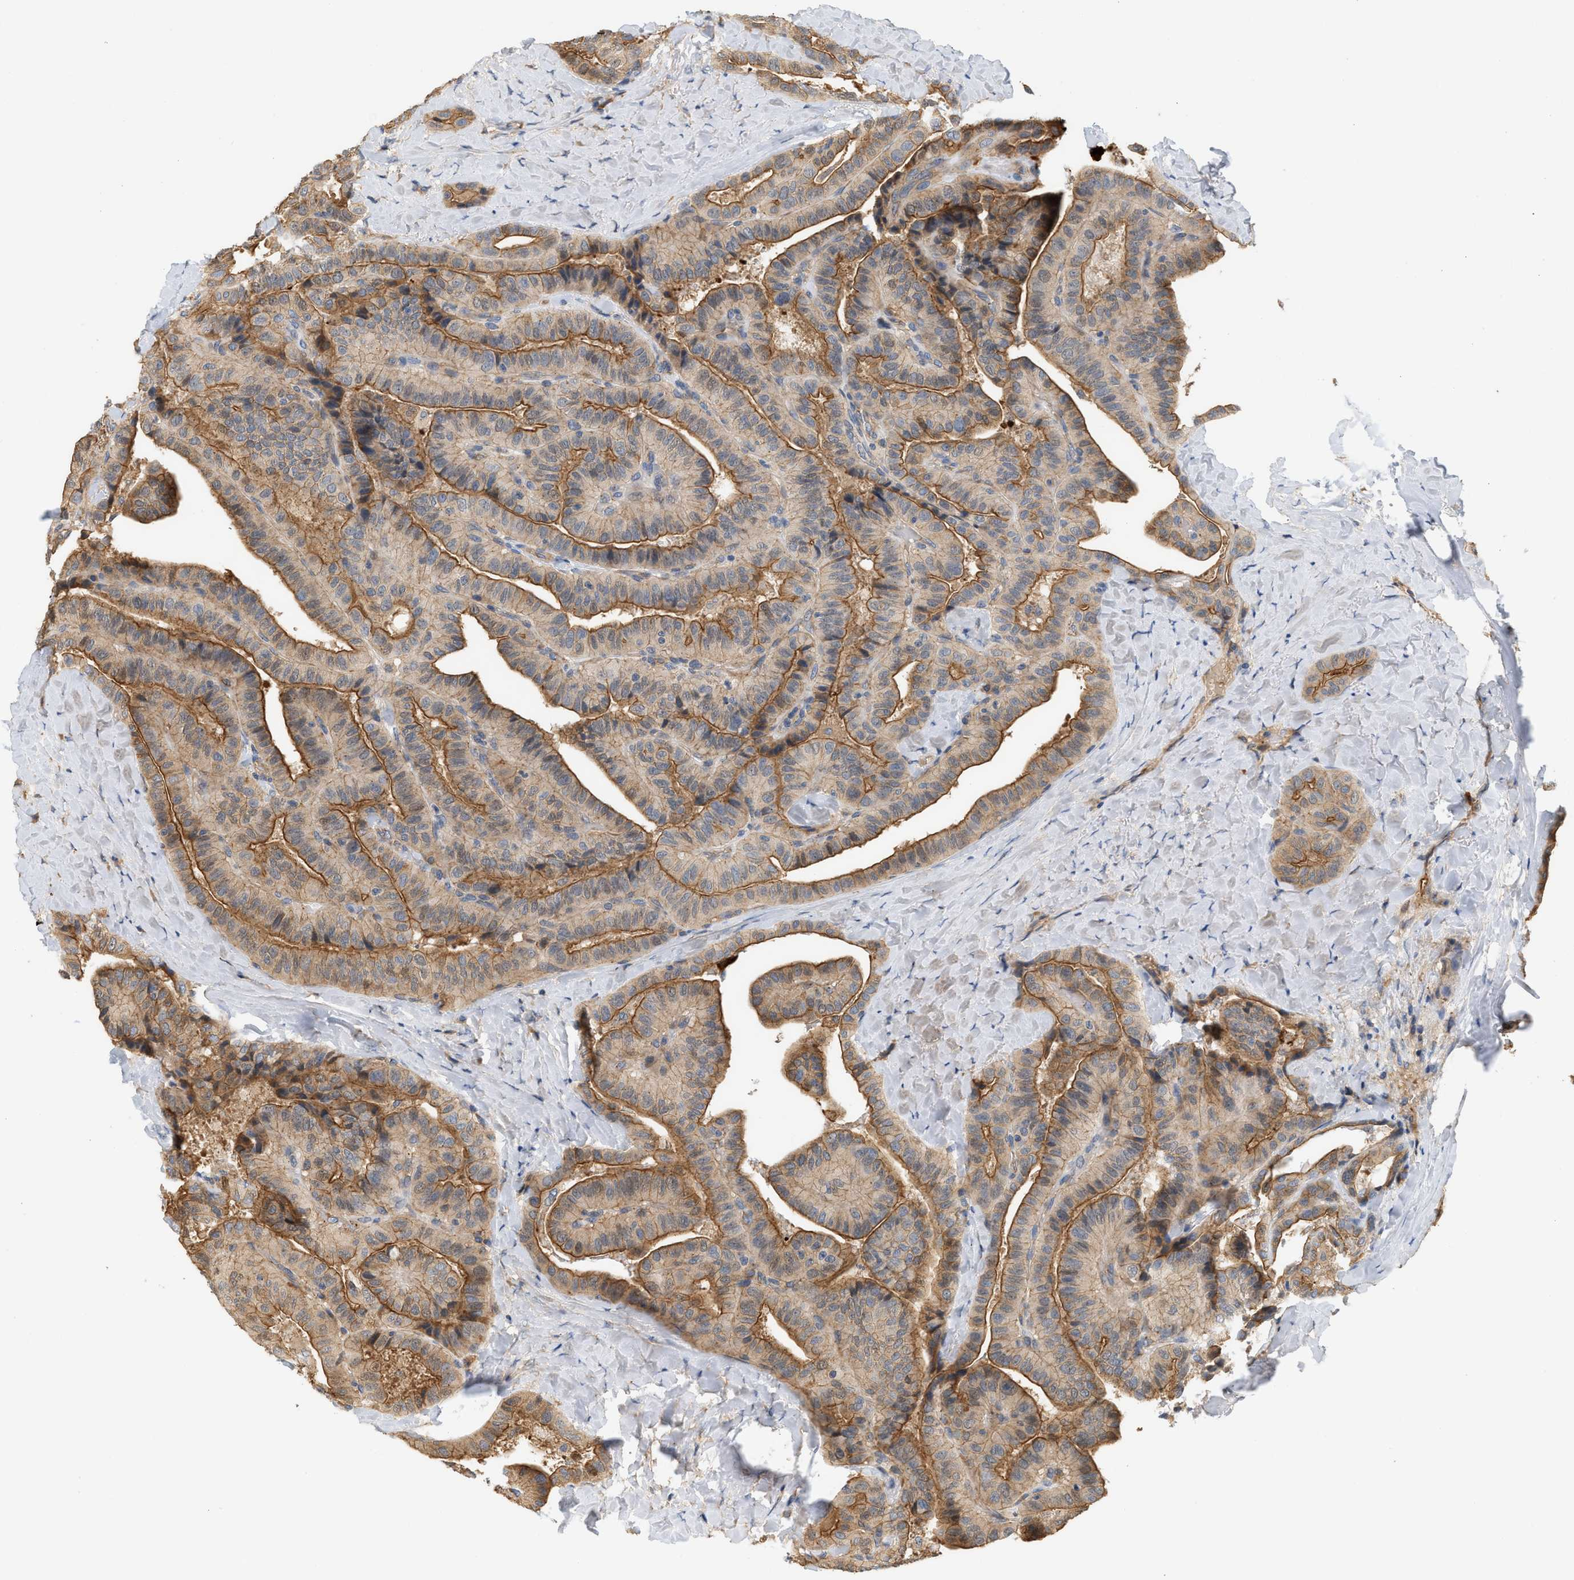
{"staining": {"intensity": "moderate", "quantity": ">75%", "location": "cytoplasmic/membranous"}, "tissue": "thyroid cancer", "cell_type": "Tumor cells", "image_type": "cancer", "snomed": [{"axis": "morphology", "description": "Papillary adenocarcinoma, NOS"}, {"axis": "topography", "description": "Thyroid gland"}], "caption": "Protein positivity by immunohistochemistry (IHC) displays moderate cytoplasmic/membranous staining in approximately >75% of tumor cells in thyroid papillary adenocarcinoma.", "gene": "CTXN1", "patient": {"sex": "male", "age": 77}}